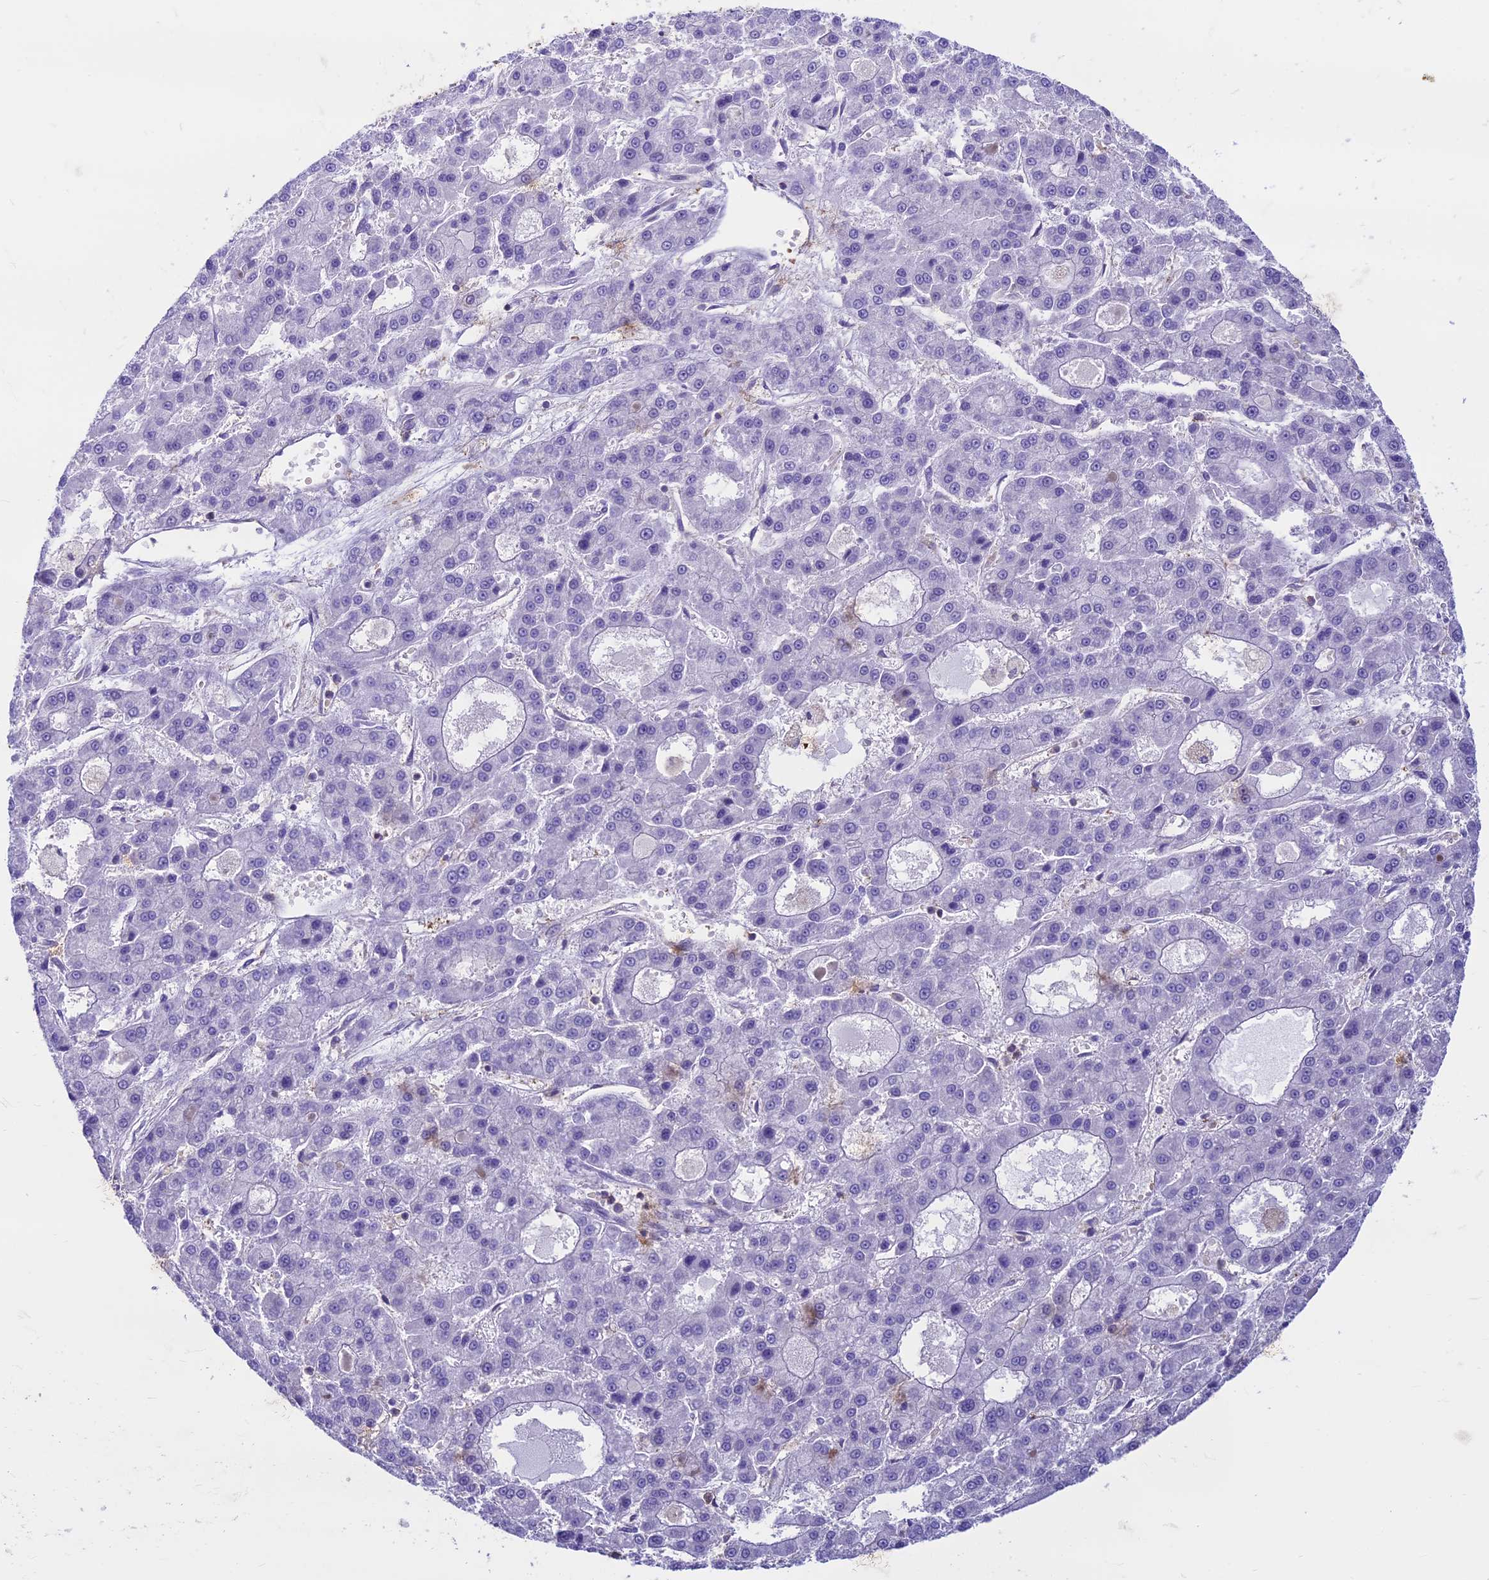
{"staining": {"intensity": "negative", "quantity": "none", "location": "none"}, "tissue": "liver cancer", "cell_type": "Tumor cells", "image_type": "cancer", "snomed": [{"axis": "morphology", "description": "Carcinoma, Hepatocellular, NOS"}, {"axis": "topography", "description": "Liver"}], "caption": "Tumor cells are negative for brown protein staining in hepatocellular carcinoma (liver). Nuclei are stained in blue.", "gene": "CDAN1", "patient": {"sex": "male", "age": 70}}